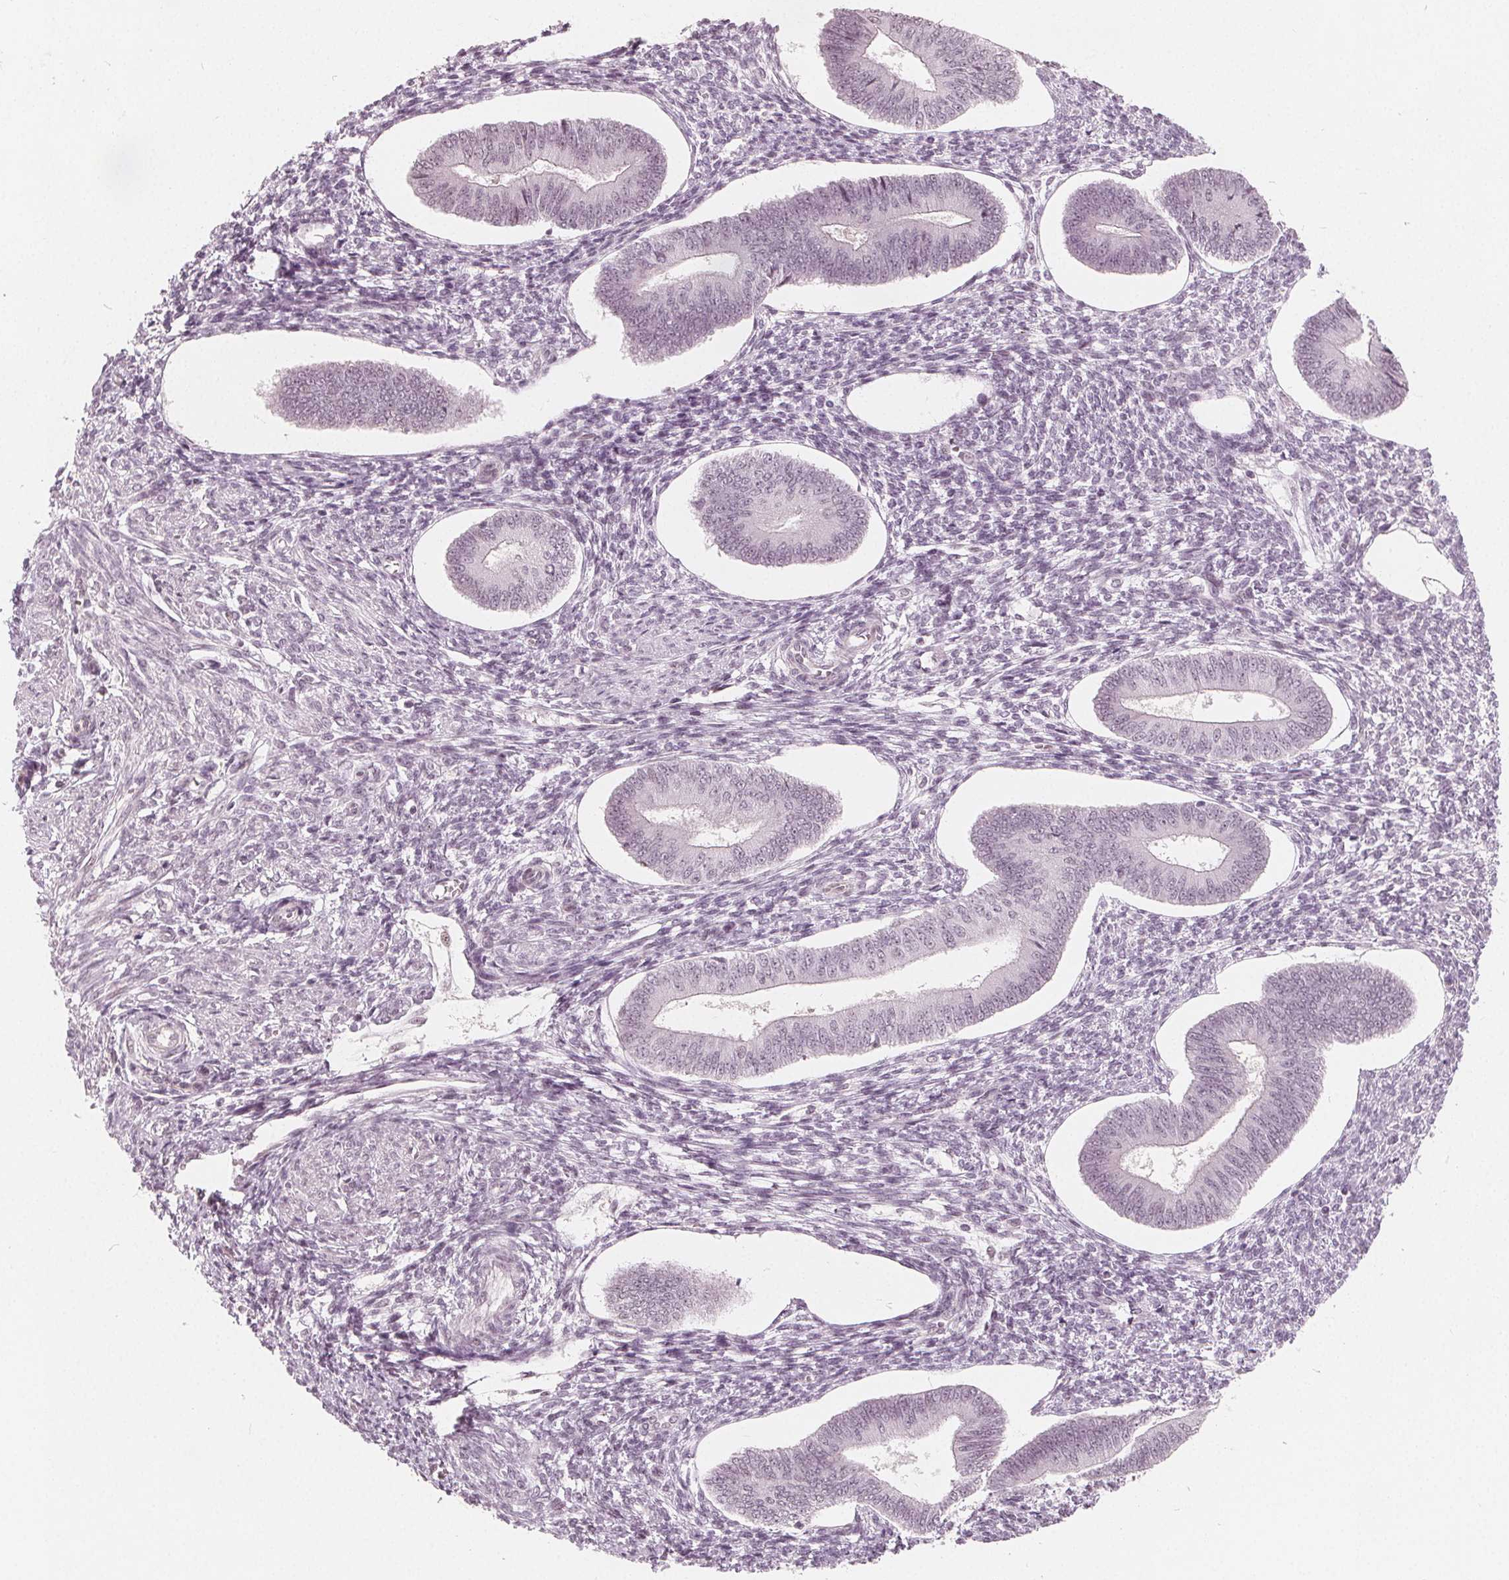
{"staining": {"intensity": "negative", "quantity": "none", "location": "none"}, "tissue": "endometrium", "cell_type": "Cells in endometrial stroma", "image_type": "normal", "snomed": [{"axis": "morphology", "description": "Normal tissue, NOS"}, {"axis": "topography", "description": "Endometrium"}], "caption": "Immunohistochemical staining of benign endometrium shows no significant expression in cells in endometrial stroma. (Brightfield microscopy of DAB (3,3'-diaminobenzidine) IHC at high magnification).", "gene": "NUP210L", "patient": {"sex": "female", "age": 42}}